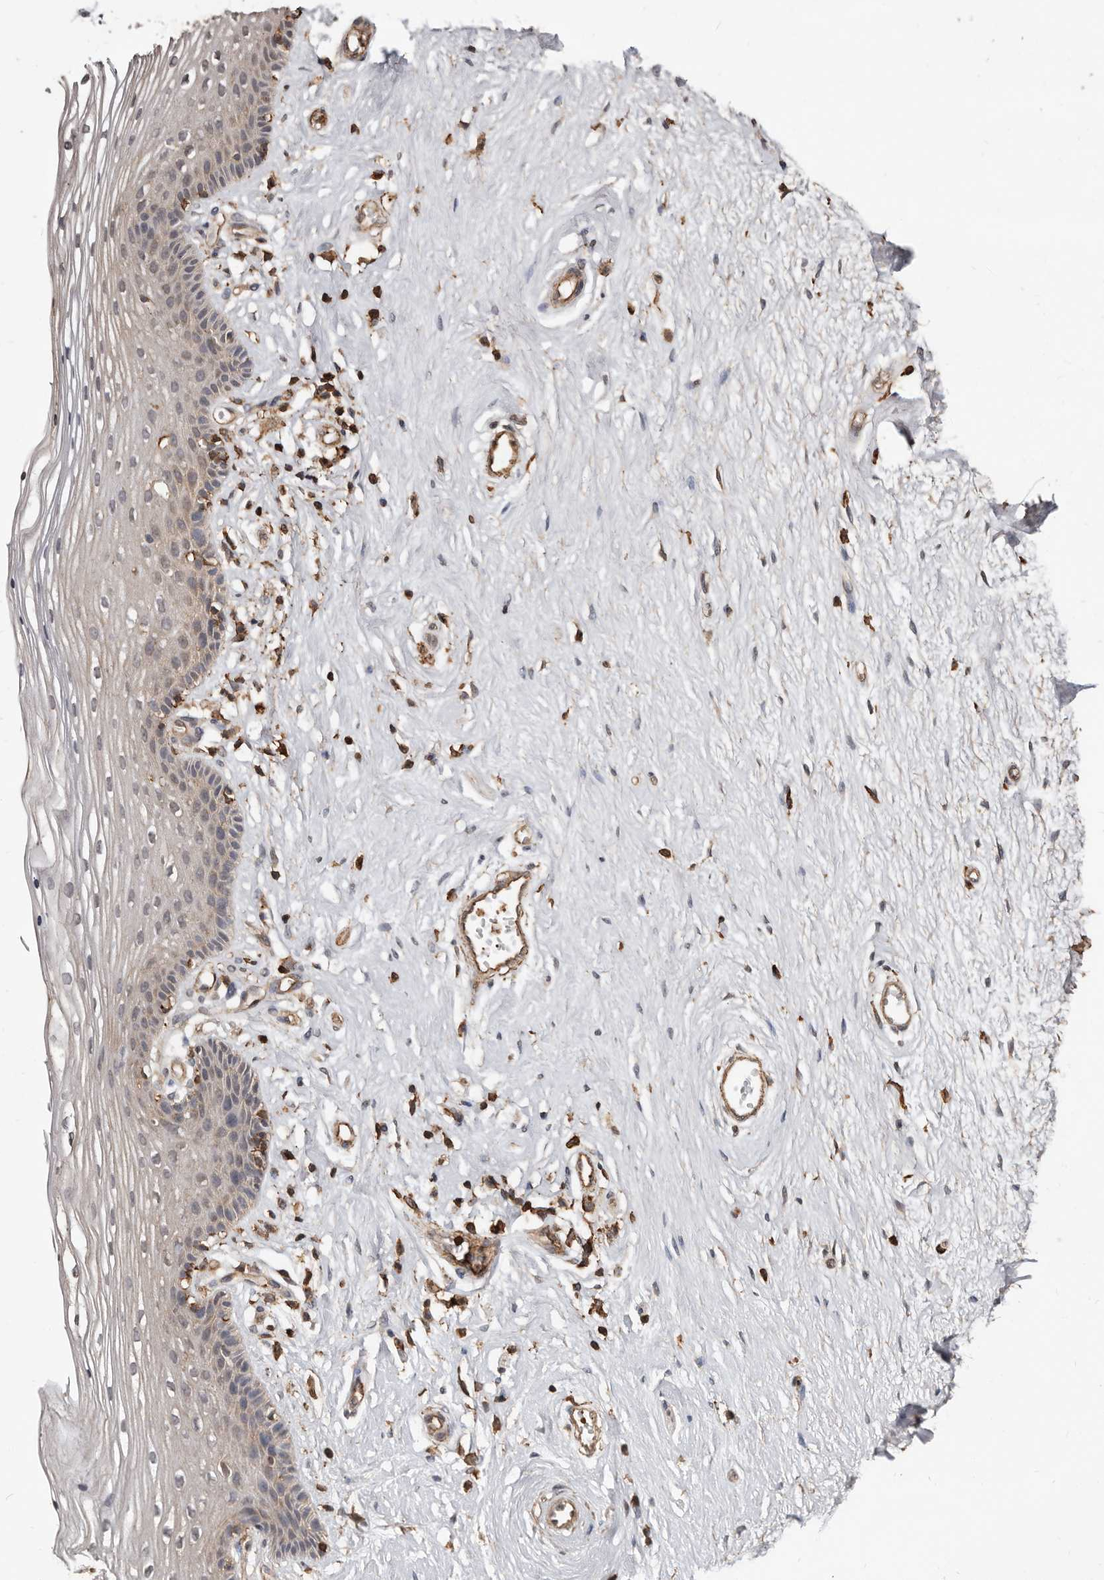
{"staining": {"intensity": "negative", "quantity": "none", "location": "none"}, "tissue": "vagina", "cell_type": "Squamous epithelial cells", "image_type": "normal", "snomed": [{"axis": "morphology", "description": "Normal tissue, NOS"}, {"axis": "topography", "description": "Vagina"}], "caption": "Human vagina stained for a protein using immunohistochemistry demonstrates no expression in squamous epithelial cells.", "gene": "GSK3A", "patient": {"sex": "female", "age": 46}}